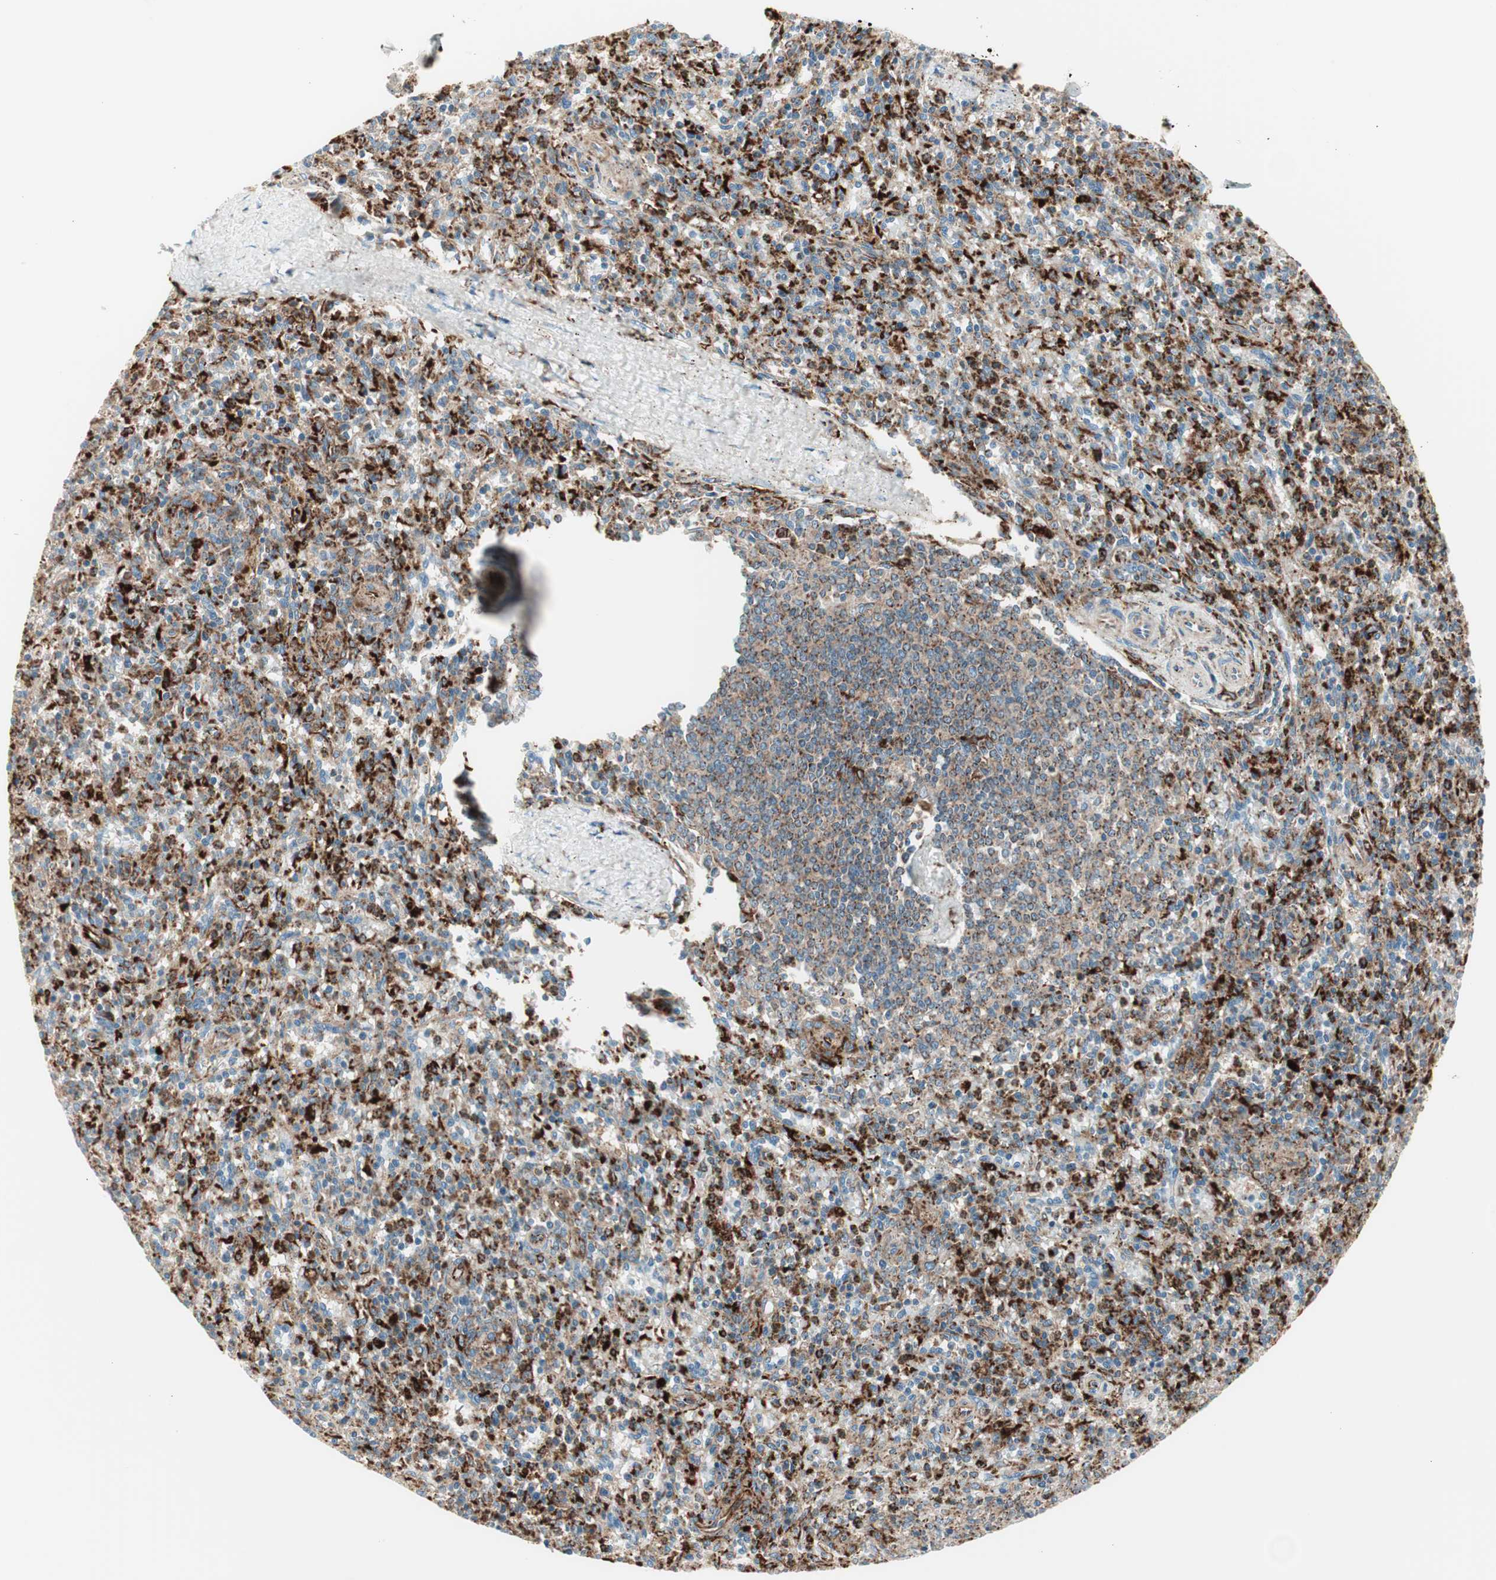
{"staining": {"intensity": "strong", "quantity": ">75%", "location": "cytoplasmic/membranous"}, "tissue": "spleen", "cell_type": "Cells in red pulp", "image_type": "normal", "snomed": [{"axis": "morphology", "description": "Normal tissue, NOS"}, {"axis": "topography", "description": "Spleen"}], "caption": "Strong cytoplasmic/membranous positivity is present in approximately >75% of cells in red pulp in normal spleen. The protein is stained brown, and the nuclei are stained in blue (DAB IHC with brightfield microscopy, high magnification).", "gene": "ATP6V1G1", "patient": {"sex": "male", "age": 72}}